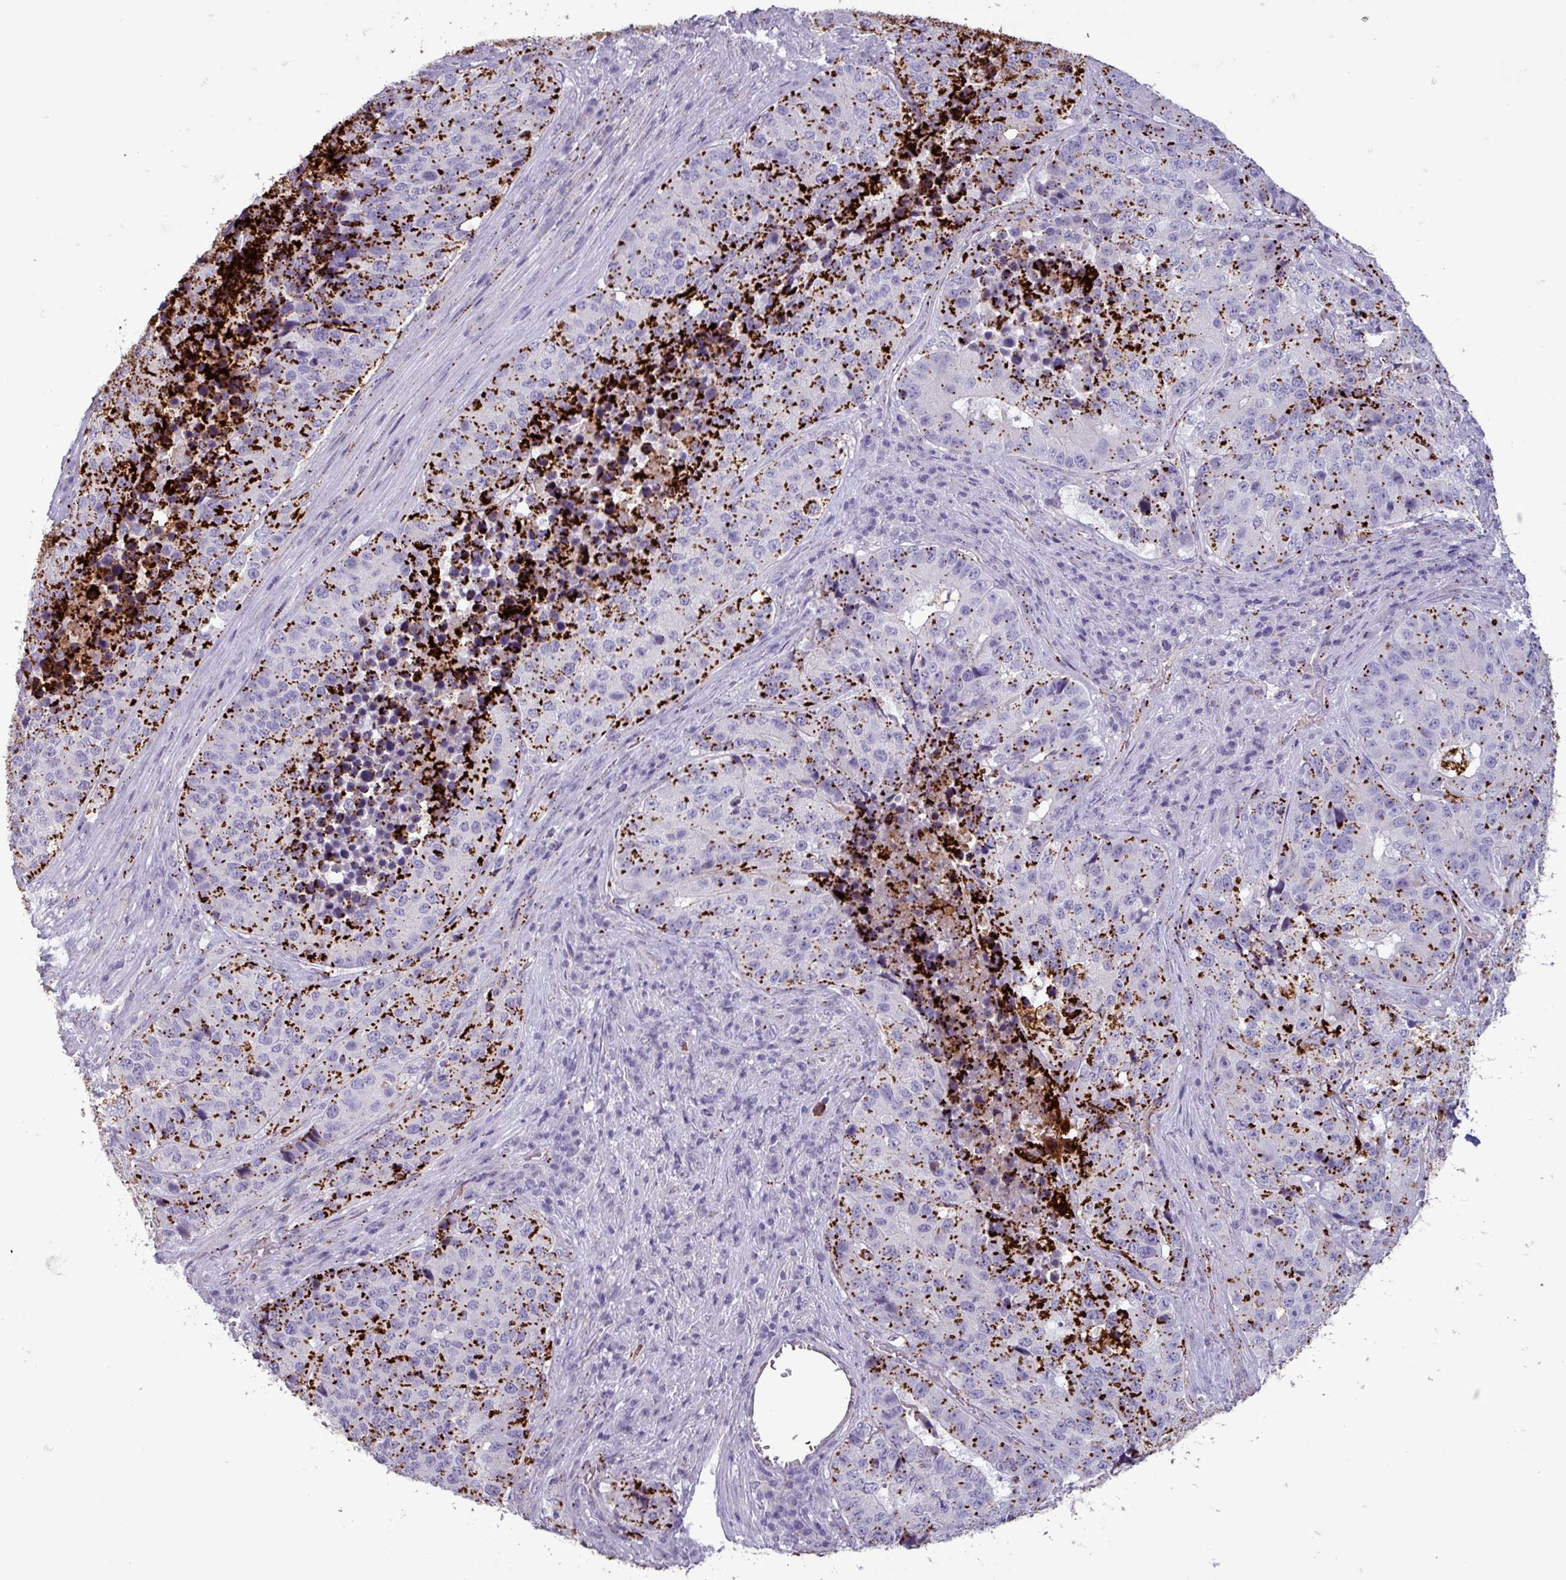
{"staining": {"intensity": "strong", "quantity": "25%-75%", "location": "cytoplasmic/membranous"}, "tissue": "stomach cancer", "cell_type": "Tumor cells", "image_type": "cancer", "snomed": [{"axis": "morphology", "description": "Adenocarcinoma, NOS"}, {"axis": "topography", "description": "Stomach"}], "caption": "IHC of human adenocarcinoma (stomach) shows high levels of strong cytoplasmic/membranous expression in about 25%-75% of tumor cells.", "gene": "PLIN2", "patient": {"sex": "male", "age": 71}}